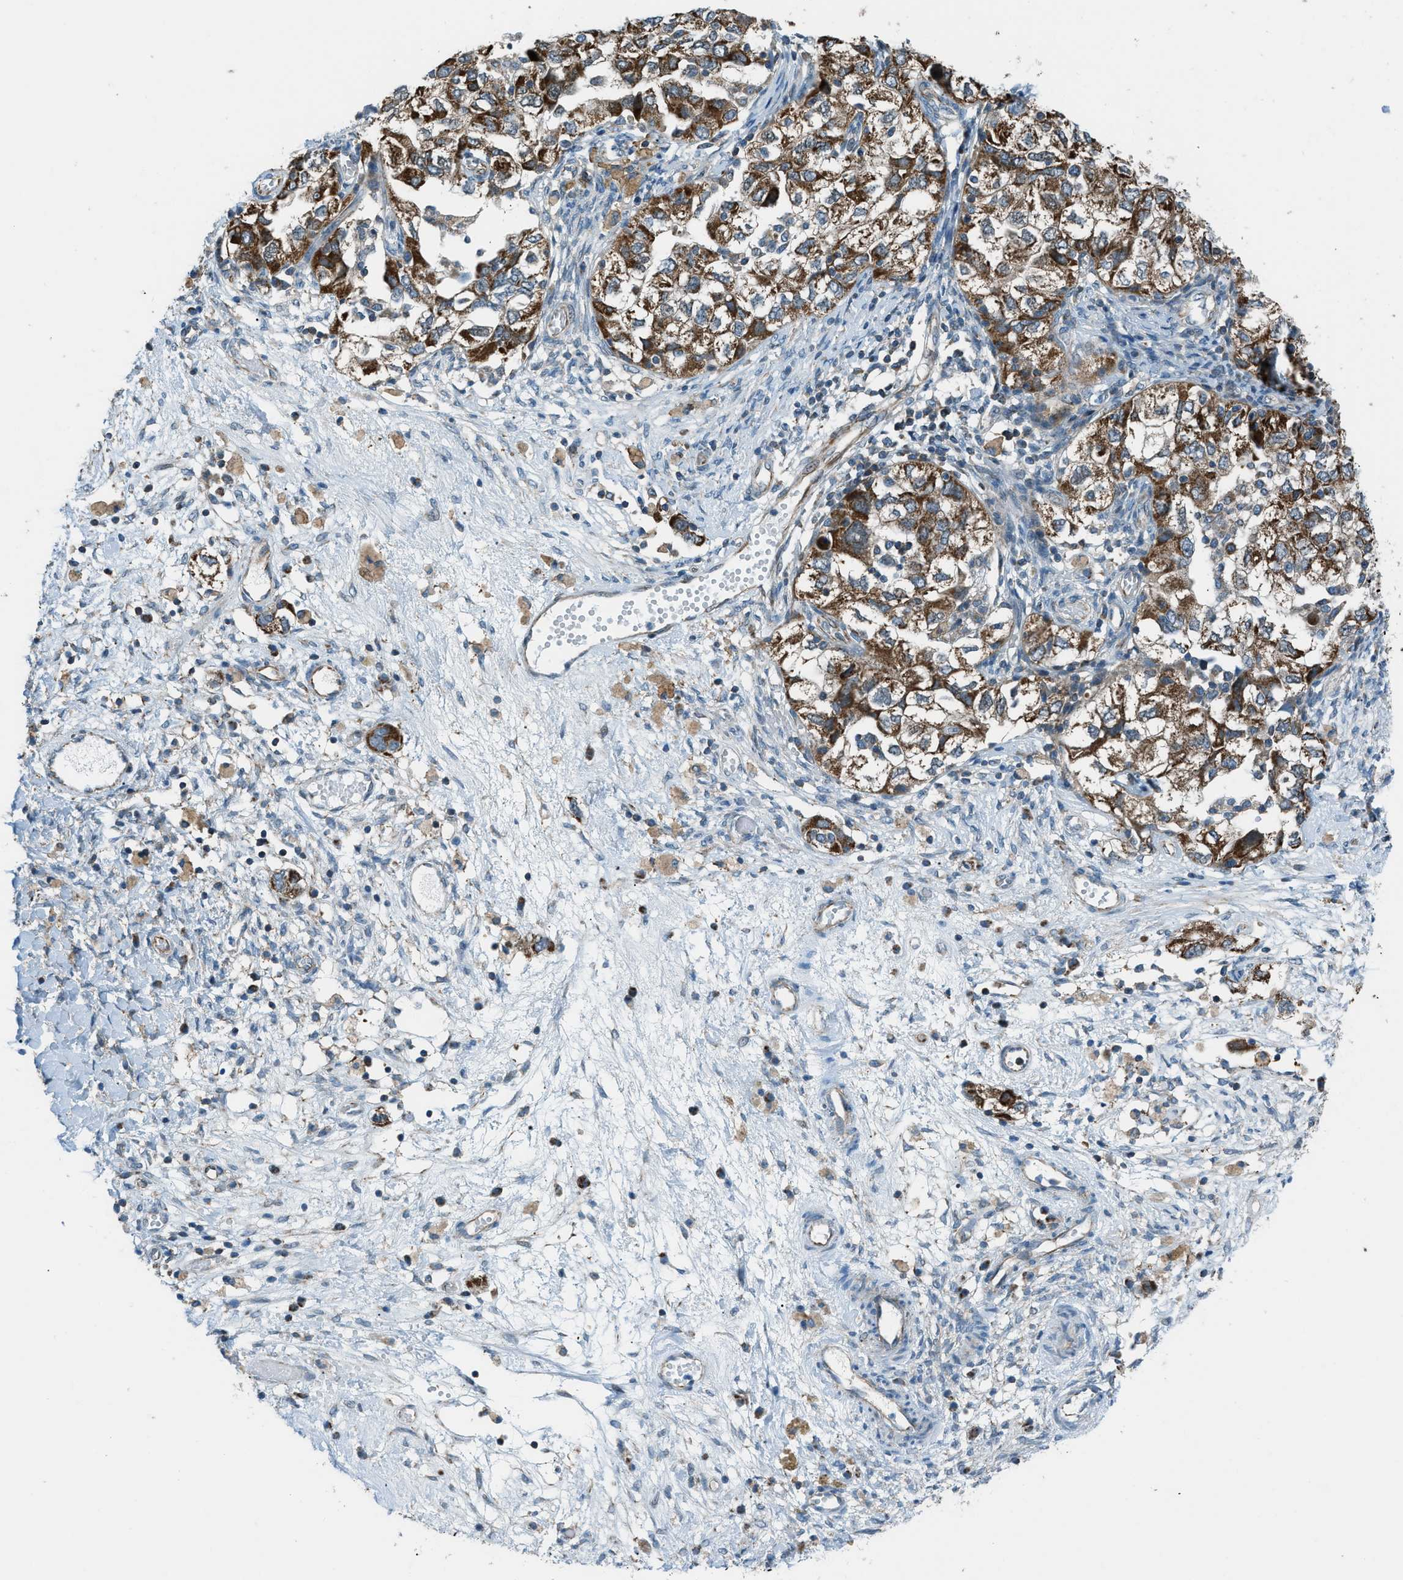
{"staining": {"intensity": "strong", "quantity": ">75%", "location": "cytoplasmic/membranous"}, "tissue": "ovarian cancer", "cell_type": "Tumor cells", "image_type": "cancer", "snomed": [{"axis": "morphology", "description": "Carcinoma, NOS"}, {"axis": "morphology", "description": "Cystadenocarcinoma, serous, NOS"}, {"axis": "topography", "description": "Ovary"}], "caption": "Immunohistochemistry (IHC) (DAB (3,3'-diaminobenzidine)) staining of ovarian carcinoma exhibits strong cytoplasmic/membranous protein staining in approximately >75% of tumor cells.", "gene": "PIGG", "patient": {"sex": "female", "age": 69}}